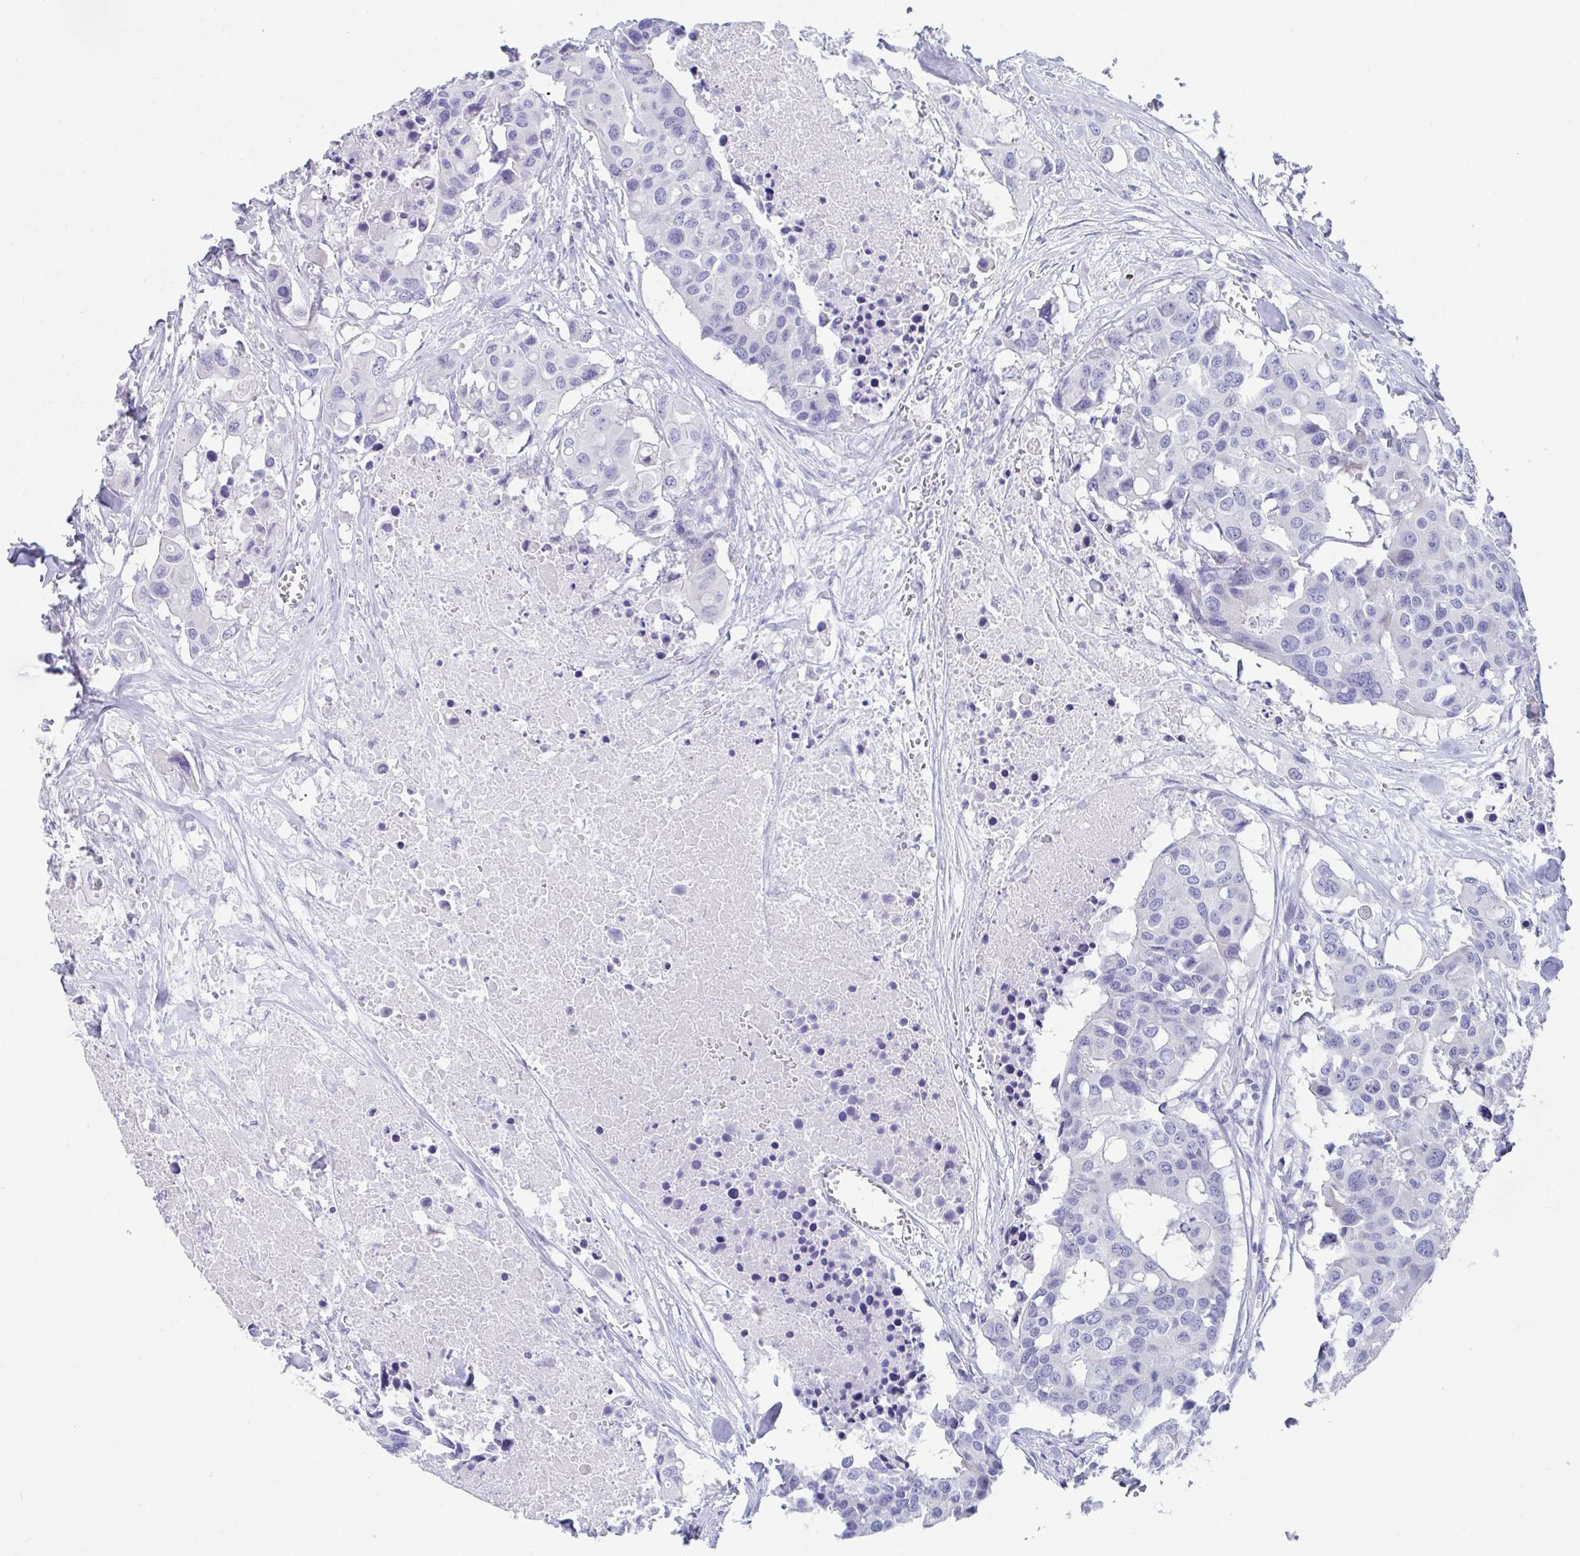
{"staining": {"intensity": "negative", "quantity": "none", "location": "none"}, "tissue": "colorectal cancer", "cell_type": "Tumor cells", "image_type": "cancer", "snomed": [{"axis": "morphology", "description": "Adenocarcinoma, NOS"}, {"axis": "topography", "description": "Colon"}], "caption": "This is an IHC image of human colorectal cancer. There is no positivity in tumor cells.", "gene": "ZPBP", "patient": {"sex": "male", "age": 77}}